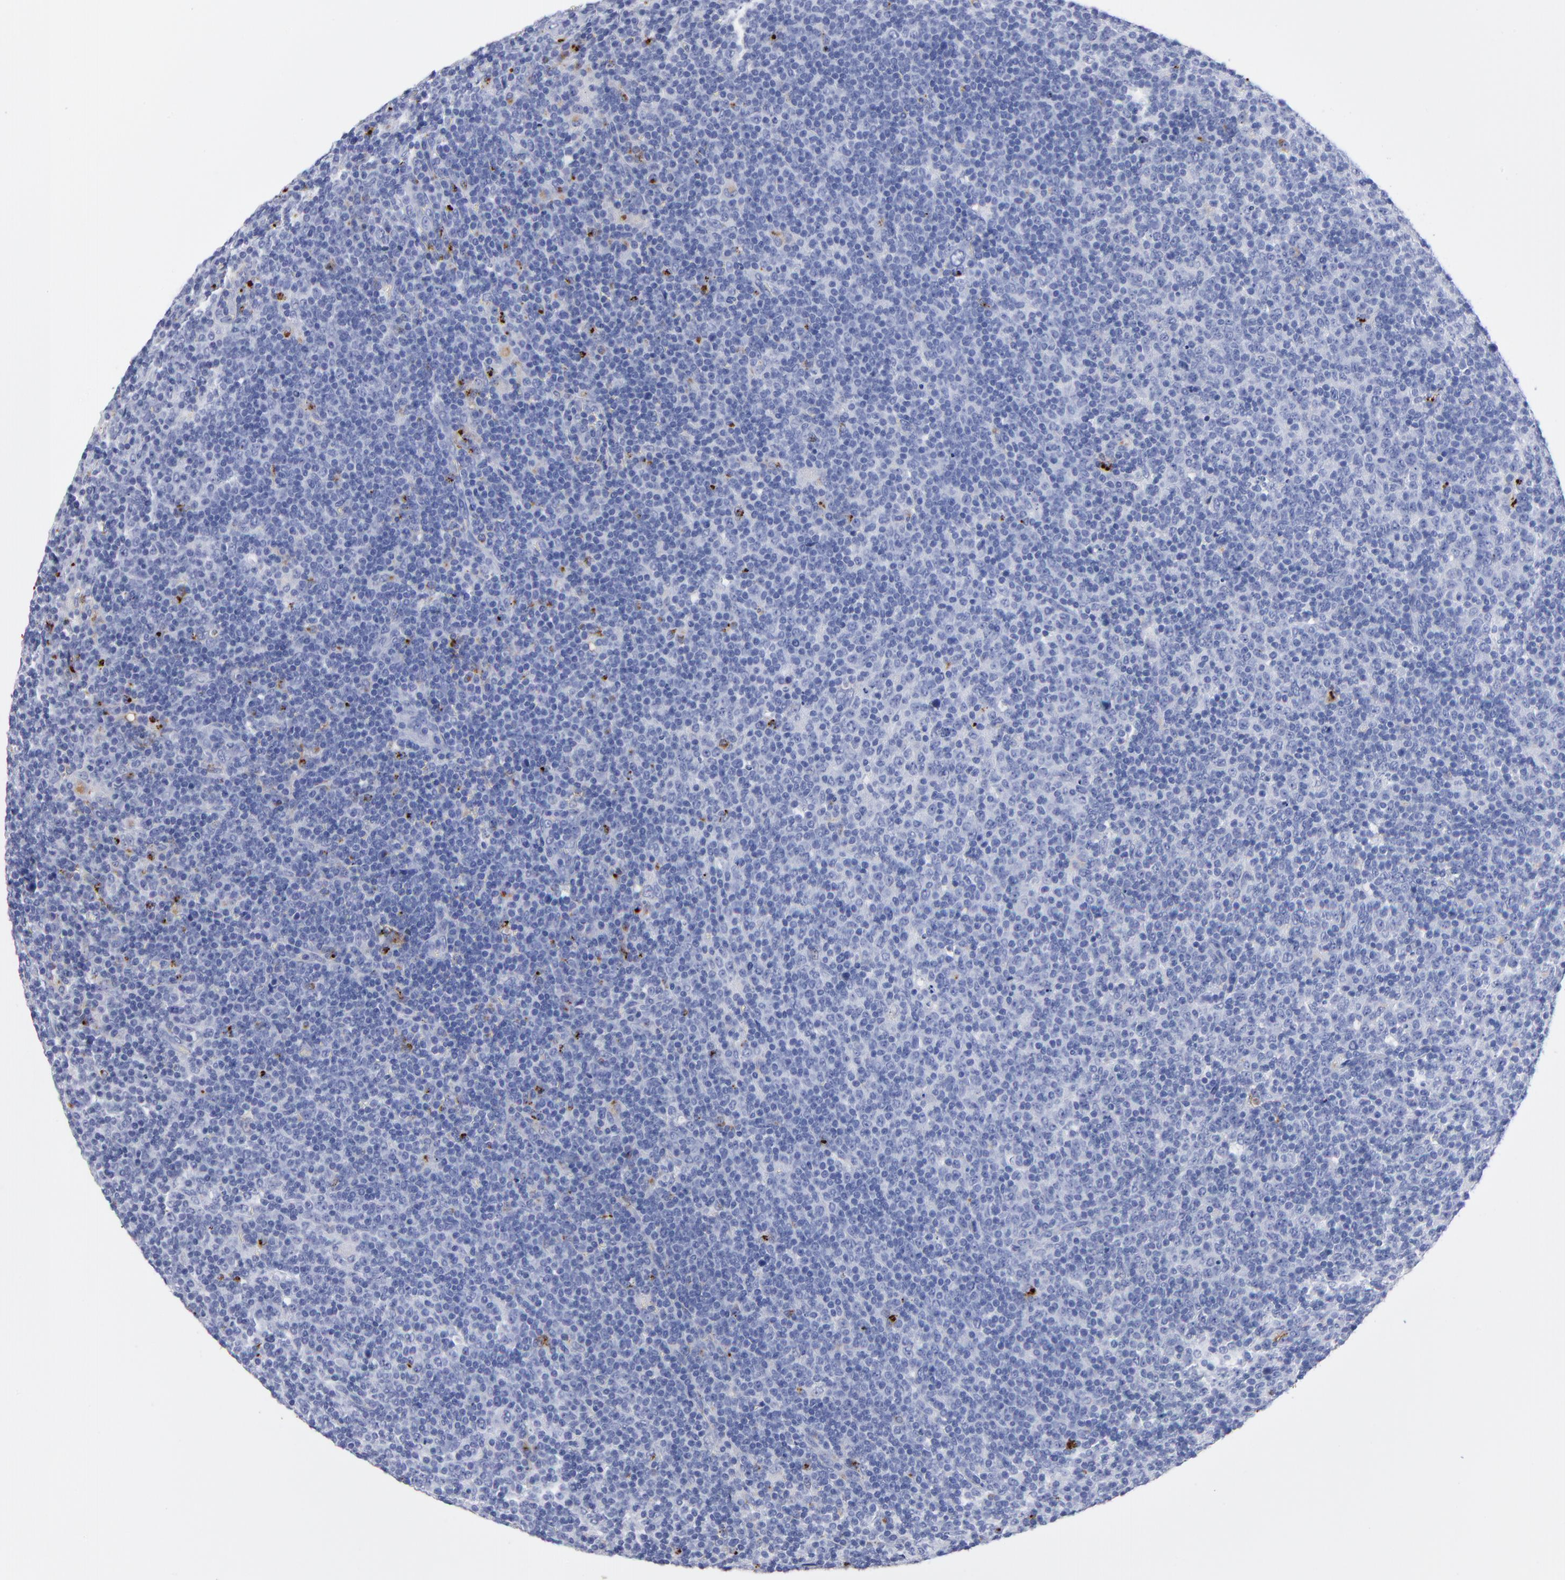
{"staining": {"intensity": "strong", "quantity": "<25%", "location": "cytoplasmic/membranous"}, "tissue": "lymphoma", "cell_type": "Tumor cells", "image_type": "cancer", "snomed": [{"axis": "morphology", "description": "Malignant lymphoma, non-Hodgkin's type, Low grade"}, {"axis": "topography", "description": "Lymph node"}], "caption": "Protein expression analysis of lymphoma displays strong cytoplasmic/membranous staining in about <25% of tumor cells.", "gene": "CPVL", "patient": {"sex": "male", "age": 70}}